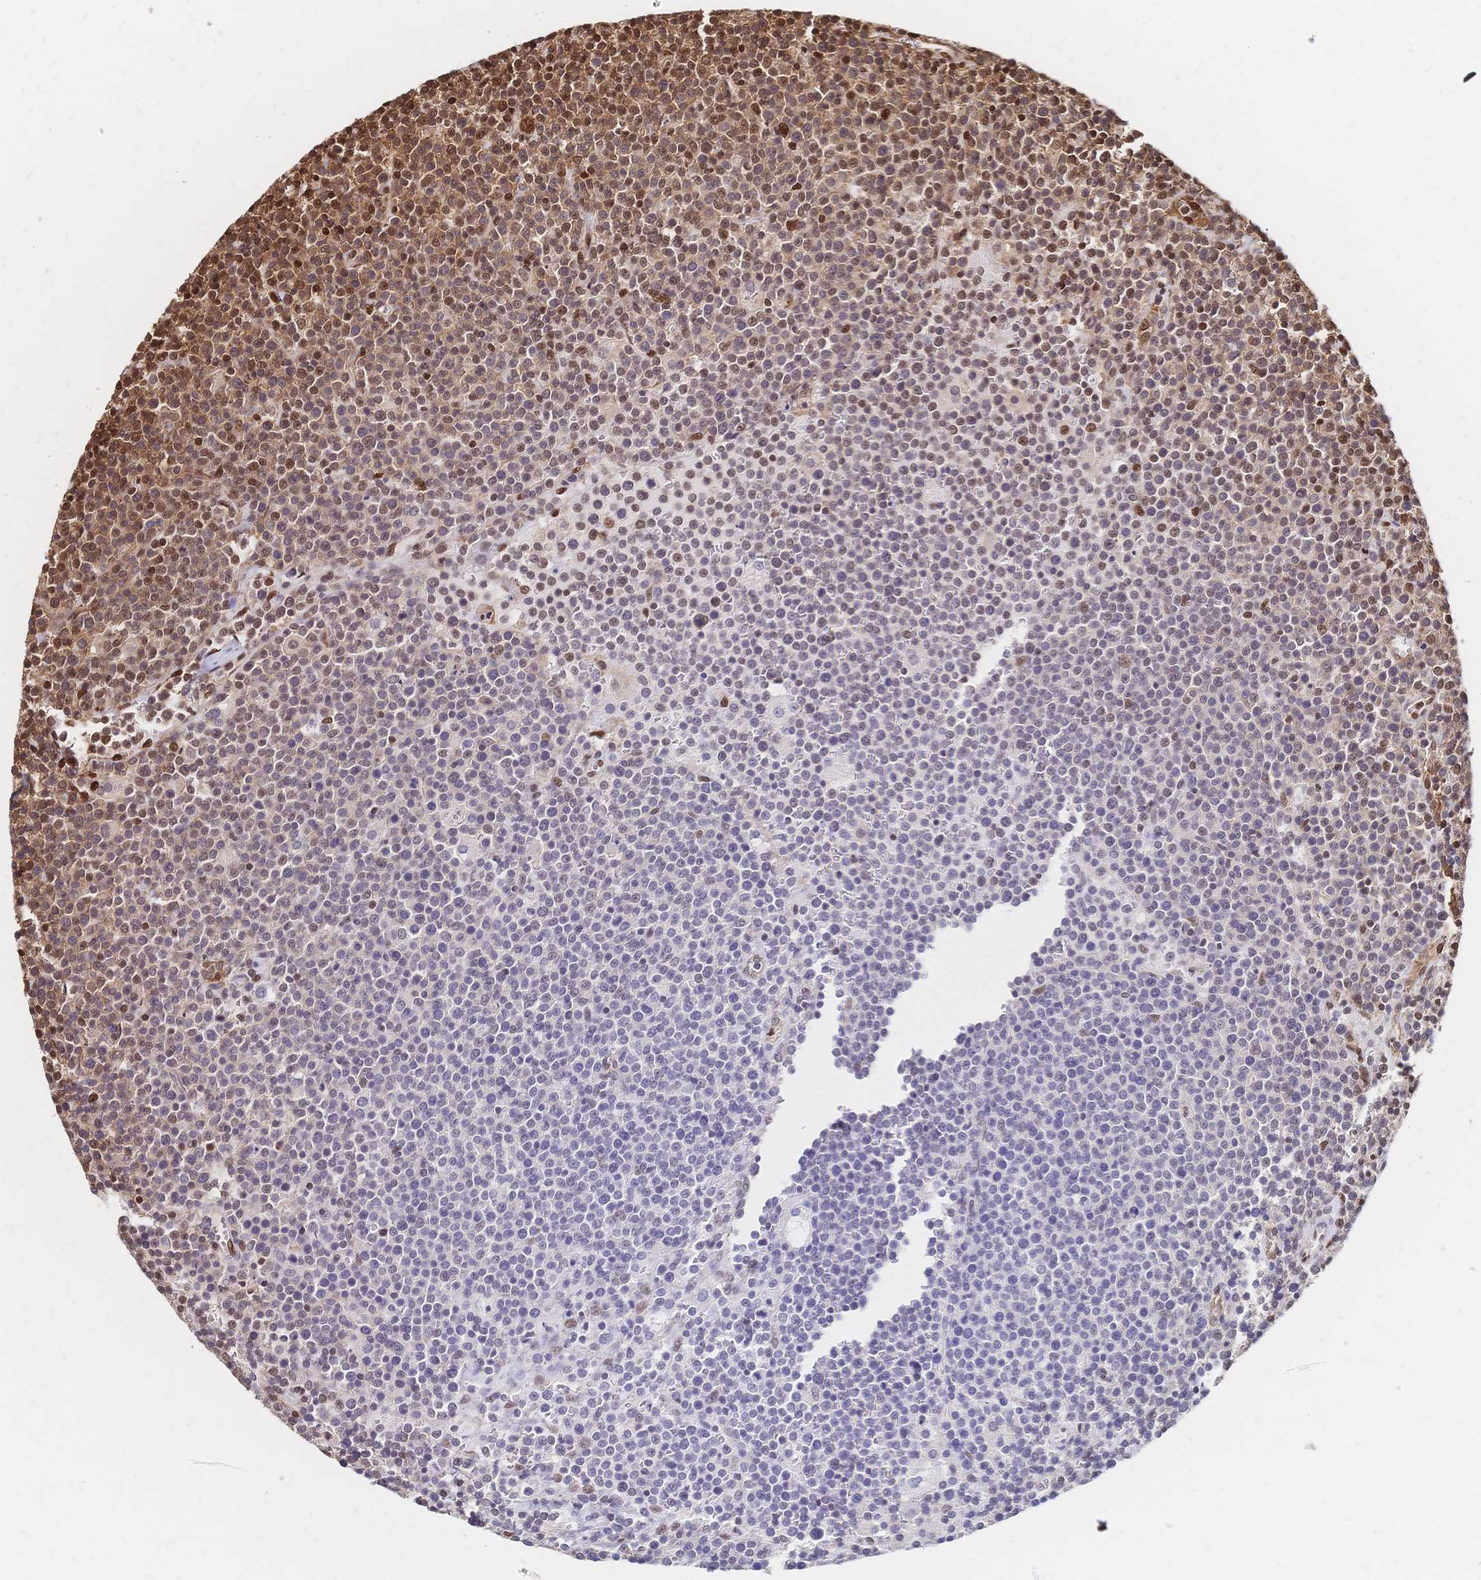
{"staining": {"intensity": "moderate", "quantity": "<25%", "location": "nuclear"}, "tissue": "lymphoma", "cell_type": "Tumor cells", "image_type": "cancer", "snomed": [{"axis": "morphology", "description": "Malignant lymphoma, non-Hodgkin's type, High grade"}, {"axis": "topography", "description": "Lymph node"}], "caption": "Immunohistochemistry (IHC) micrograph of neoplastic tissue: lymphoma stained using immunohistochemistry (IHC) exhibits low levels of moderate protein expression localized specifically in the nuclear of tumor cells, appearing as a nuclear brown color.", "gene": "HDGF", "patient": {"sex": "male", "age": 61}}